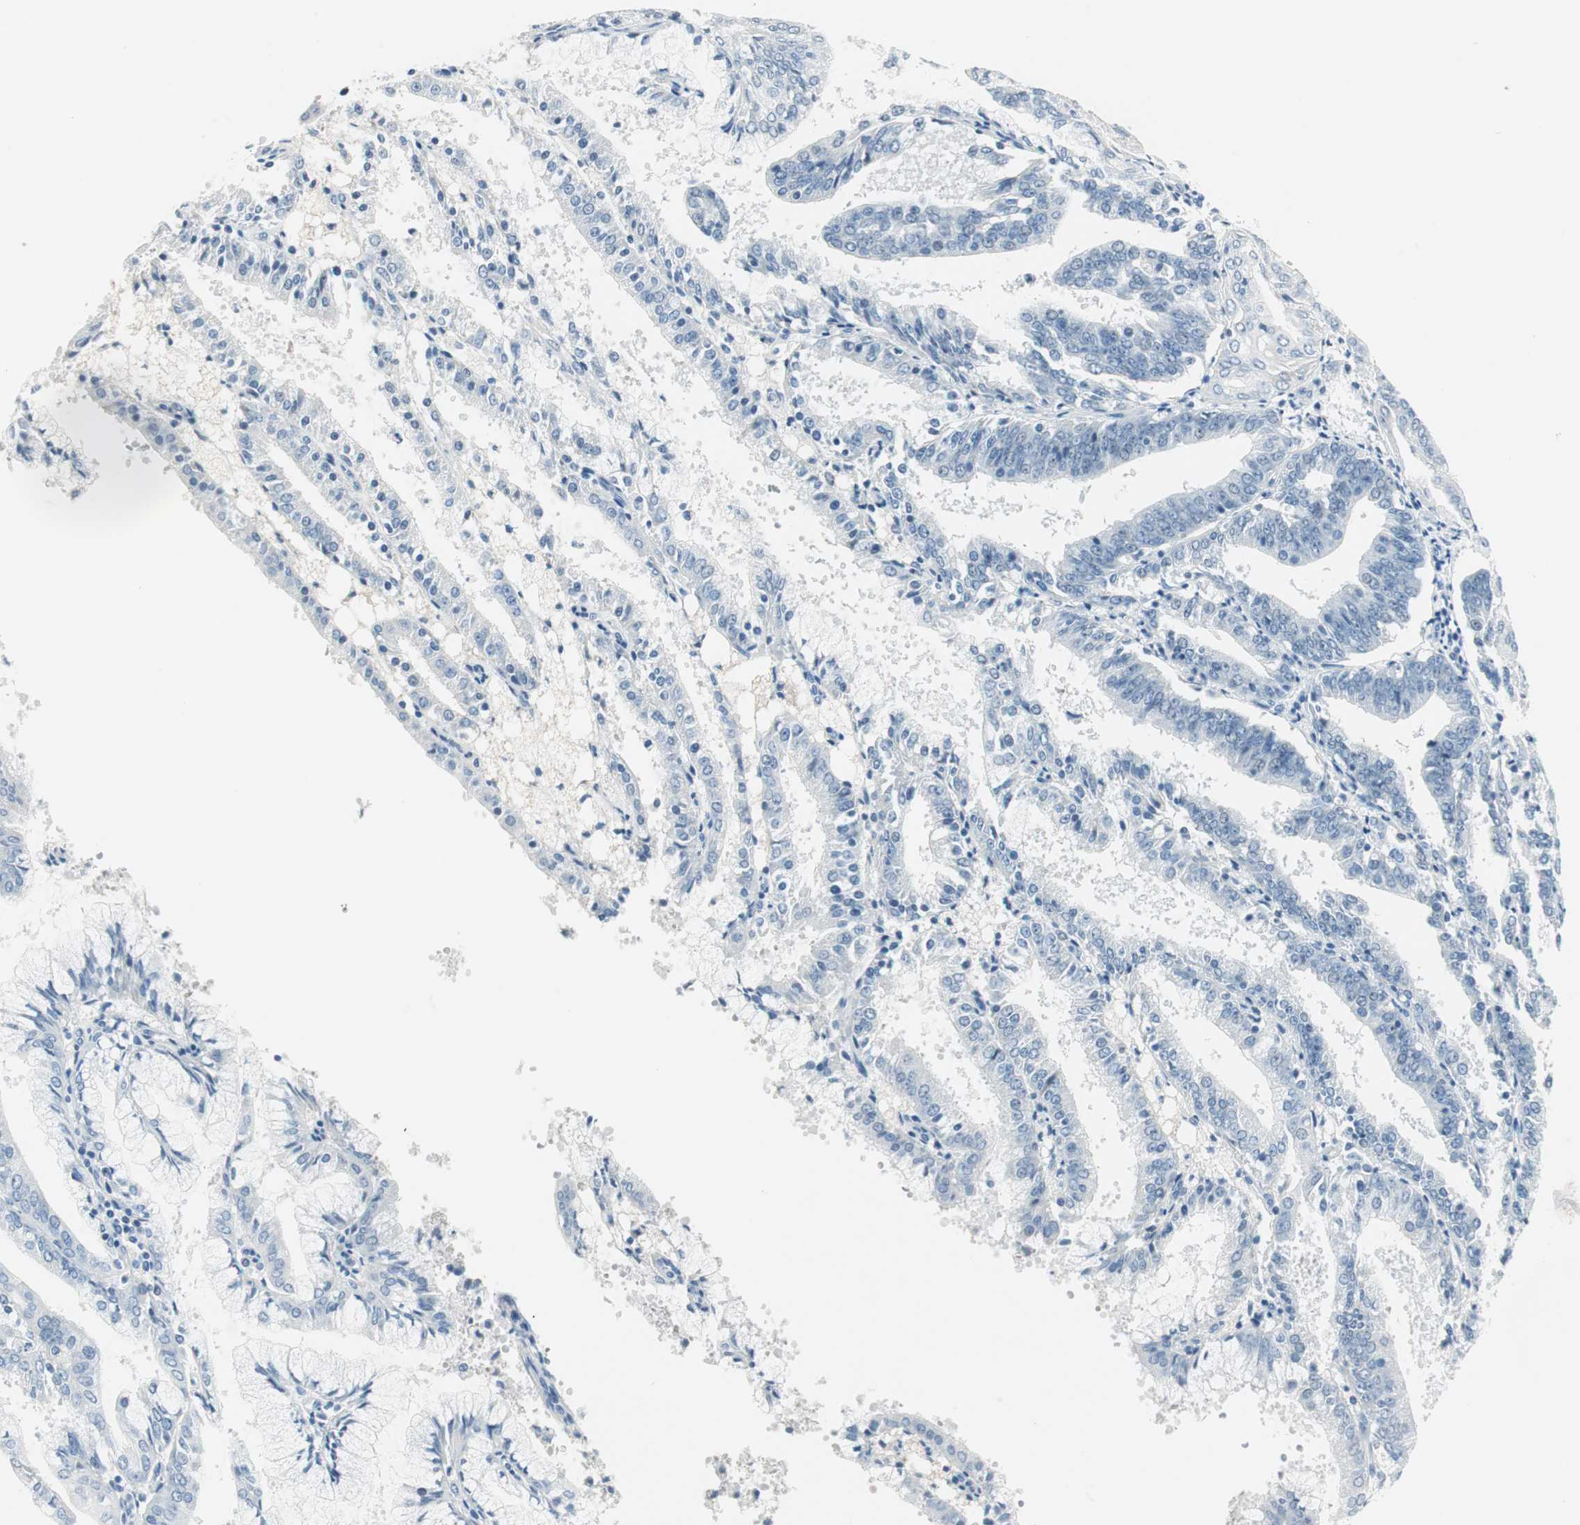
{"staining": {"intensity": "negative", "quantity": "none", "location": "none"}, "tissue": "endometrial cancer", "cell_type": "Tumor cells", "image_type": "cancer", "snomed": [{"axis": "morphology", "description": "Adenocarcinoma, NOS"}, {"axis": "topography", "description": "Endometrium"}], "caption": "The histopathology image reveals no significant positivity in tumor cells of adenocarcinoma (endometrial).", "gene": "HOXB13", "patient": {"sex": "female", "age": 63}}